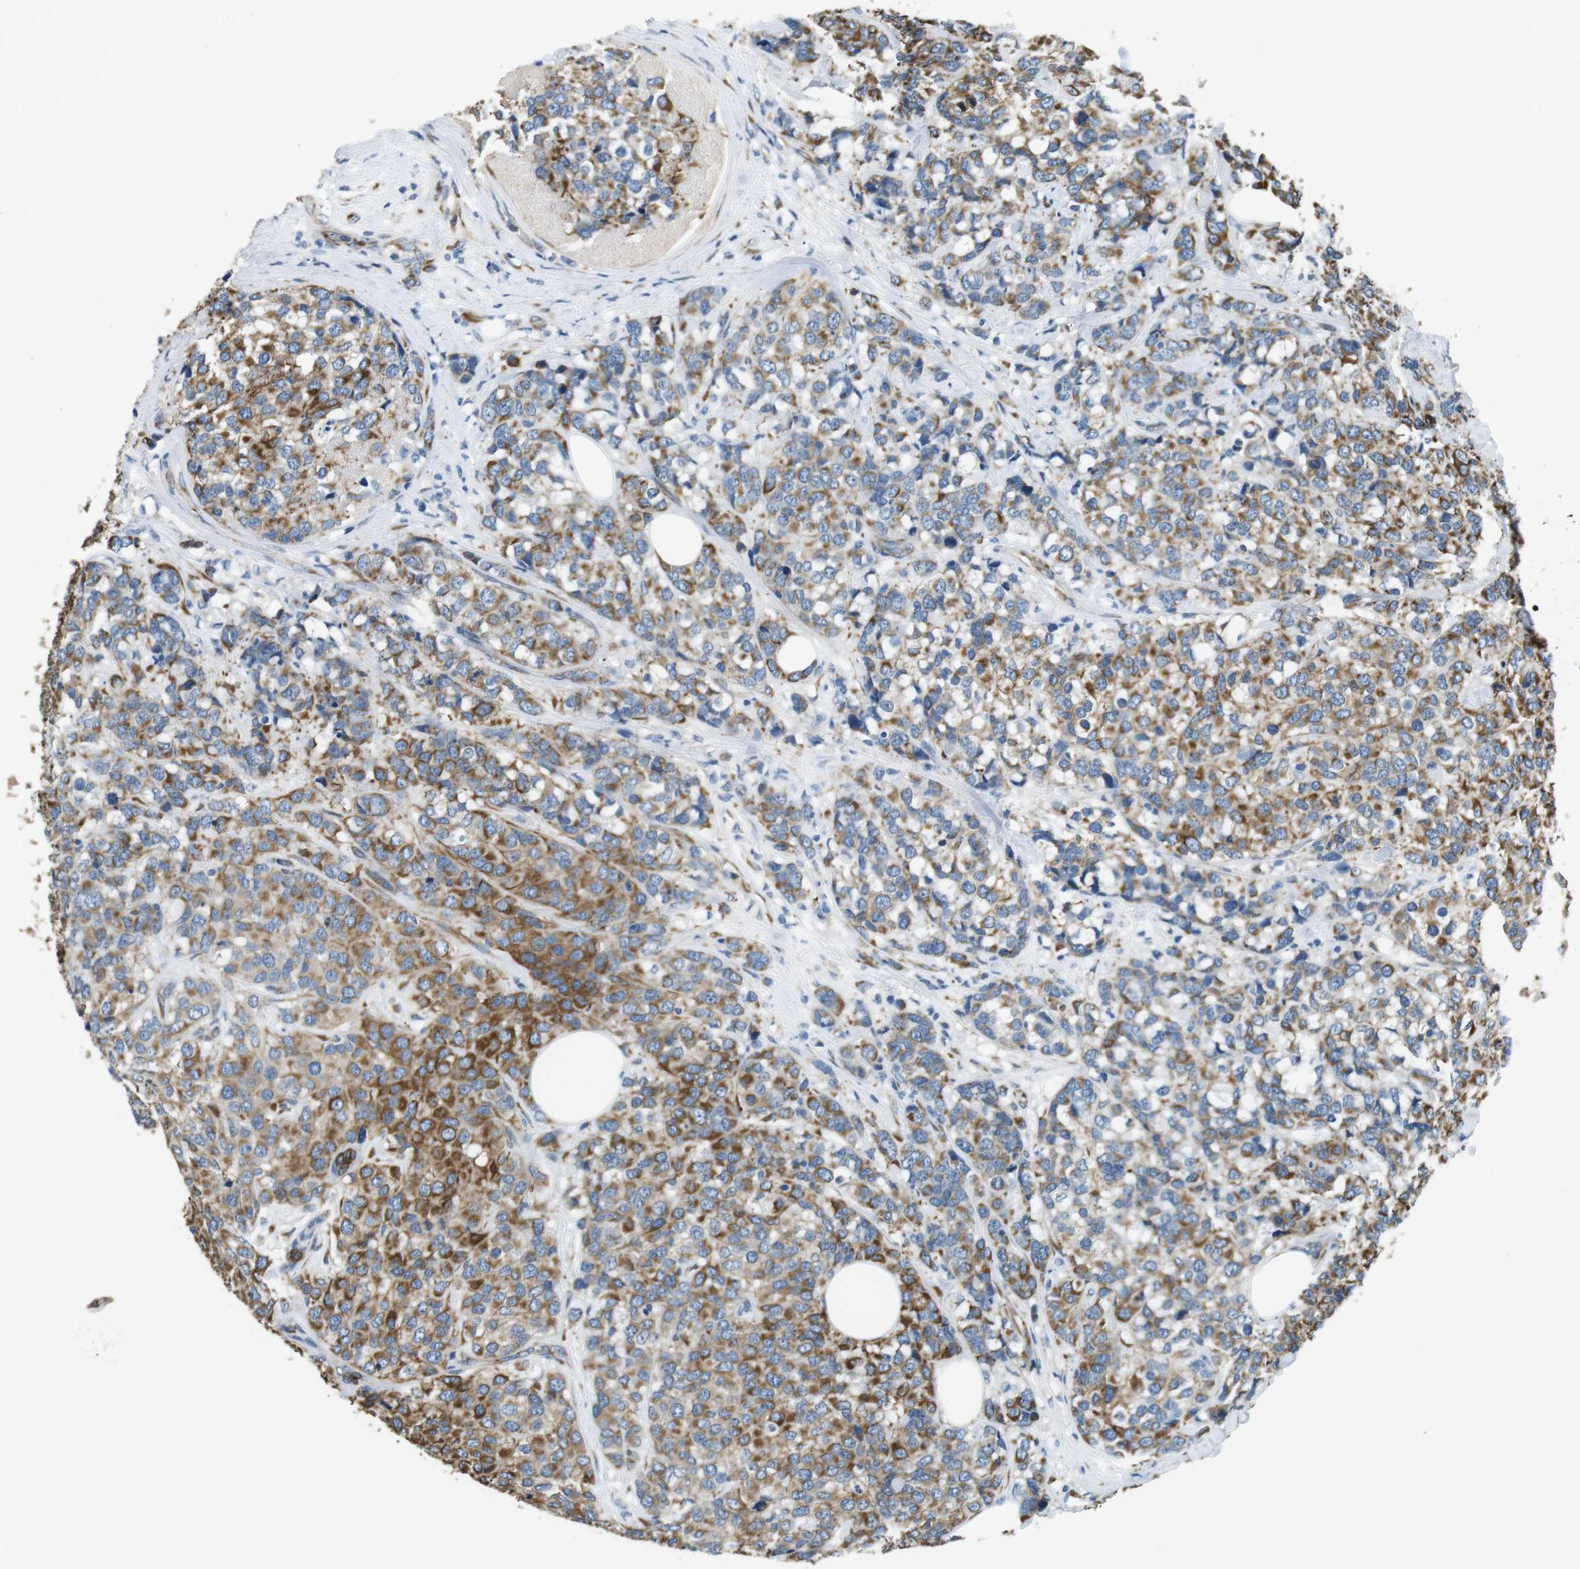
{"staining": {"intensity": "moderate", "quantity": ">75%", "location": "cytoplasmic/membranous"}, "tissue": "breast cancer", "cell_type": "Tumor cells", "image_type": "cancer", "snomed": [{"axis": "morphology", "description": "Lobular carcinoma"}, {"axis": "topography", "description": "Breast"}], "caption": "Immunohistochemistry (IHC) (DAB (3,3'-diaminobenzidine)) staining of human breast cancer (lobular carcinoma) exhibits moderate cytoplasmic/membranous protein staining in about >75% of tumor cells.", "gene": "UNC5CL", "patient": {"sex": "female", "age": 59}}